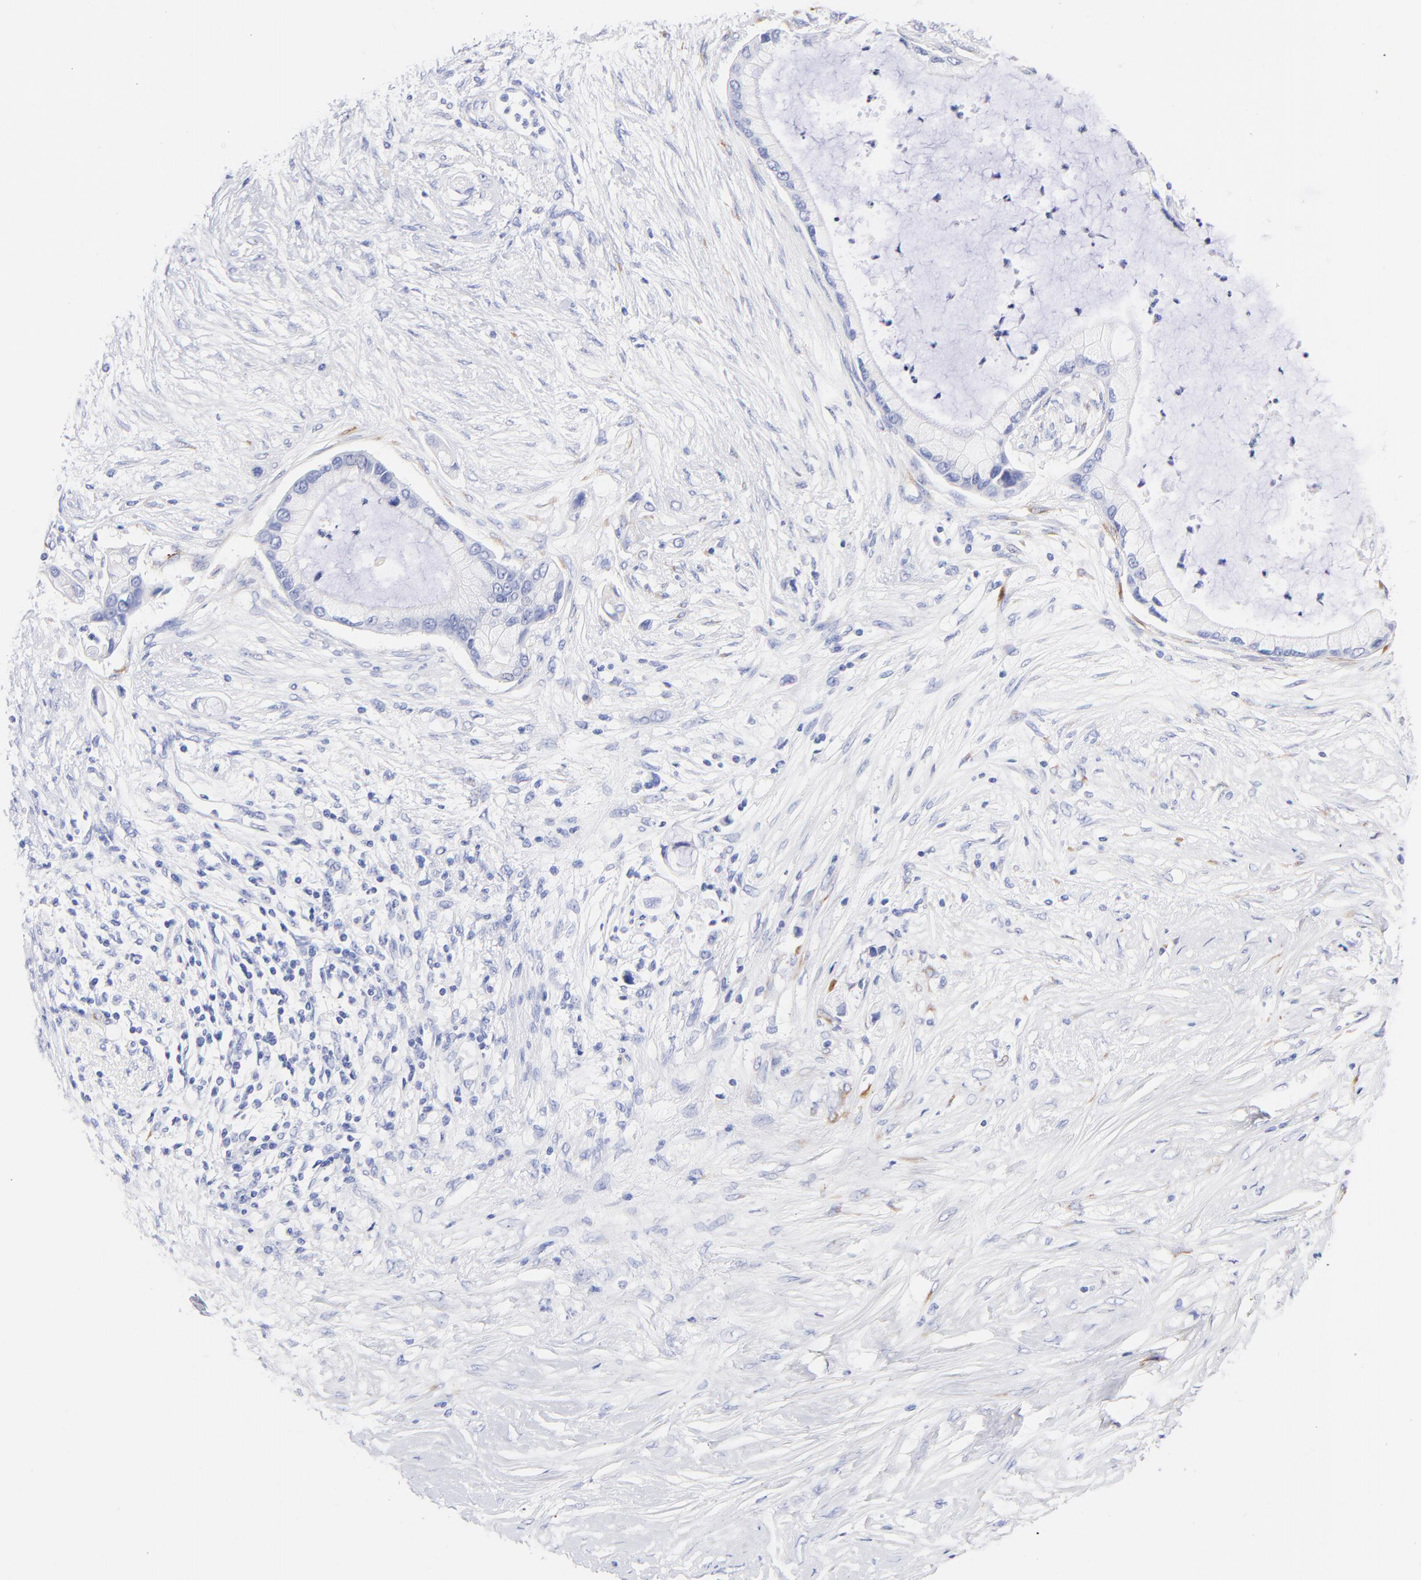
{"staining": {"intensity": "negative", "quantity": "none", "location": "none"}, "tissue": "pancreatic cancer", "cell_type": "Tumor cells", "image_type": "cancer", "snomed": [{"axis": "morphology", "description": "Adenocarcinoma, NOS"}, {"axis": "topography", "description": "Pancreas"}], "caption": "This micrograph is of pancreatic cancer (adenocarcinoma) stained with immunohistochemistry to label a protein in brown with the nuclei are counter-stained blue. There is no staining in tumor cells. The staining is performed using DAB (3,3'-diaminobenzidine) brown chromogen with nuclei counter-stained in using hematoxylin.", "gene": "C1QTNF6", "patient": {"sex": "female", "age": 59}}